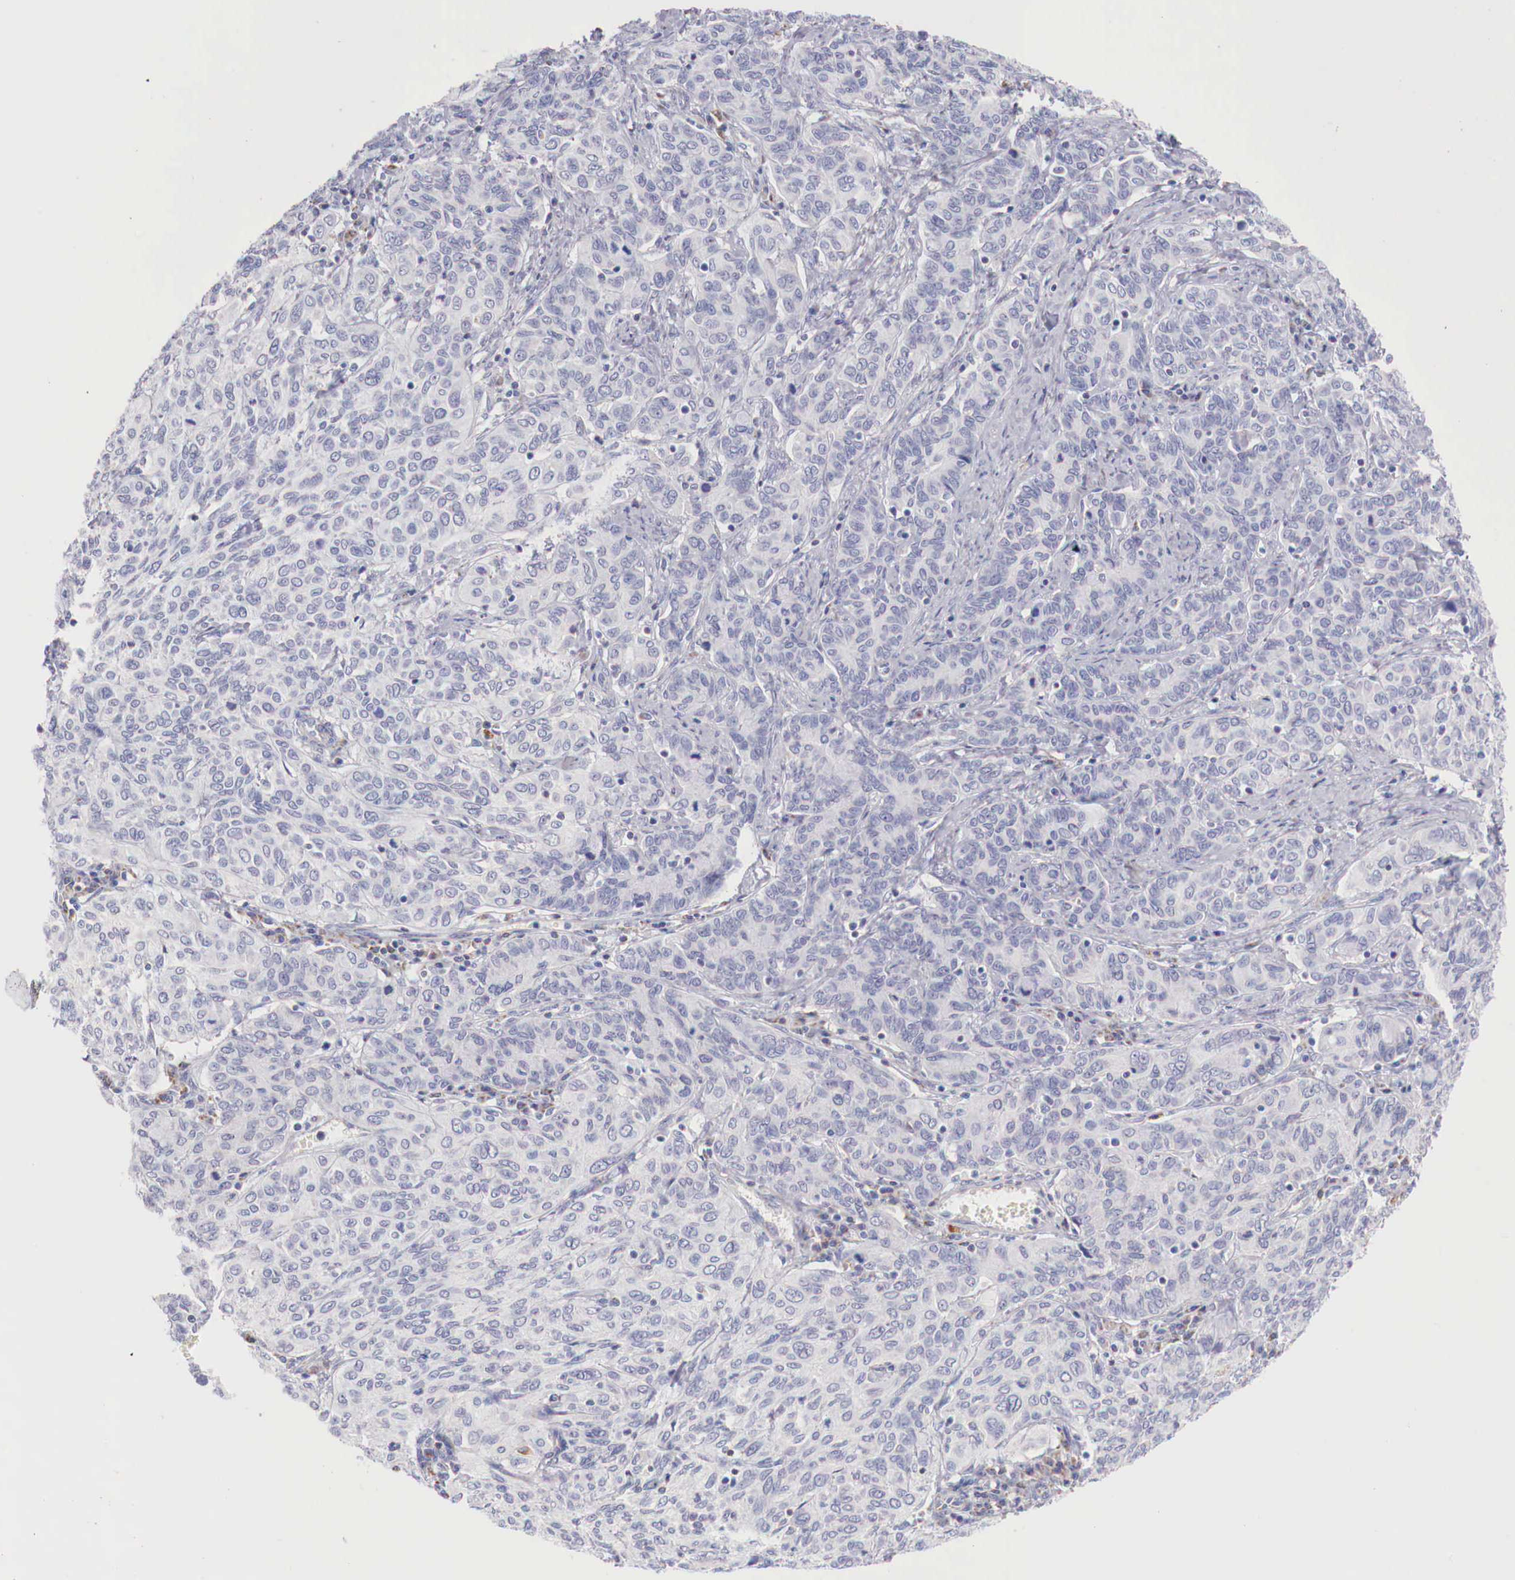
{"staining": {"intensity": "weak", "quantity": "<25%", "location": "cytoplasmic/membranous"}, "tissue": "cervical cancer", "cell_type": "Tumor cells", "image_type": "cancer", "snomed": [{"axis": "morphology", "description": "Squamous cell carcinoma, NOS"}, {"axis": "topography", "description": "Cervix"}], "caption": "Immunohistochemistry of human squamous cell carcinoma (cervical) displays no staining in tumor cells. (DAB (3,3'-diaminobenzidine) immunohistochemistry (IHC), high magnification).", "gene": "IDH3G", "patient": {"sex": "female", "age": 38}}